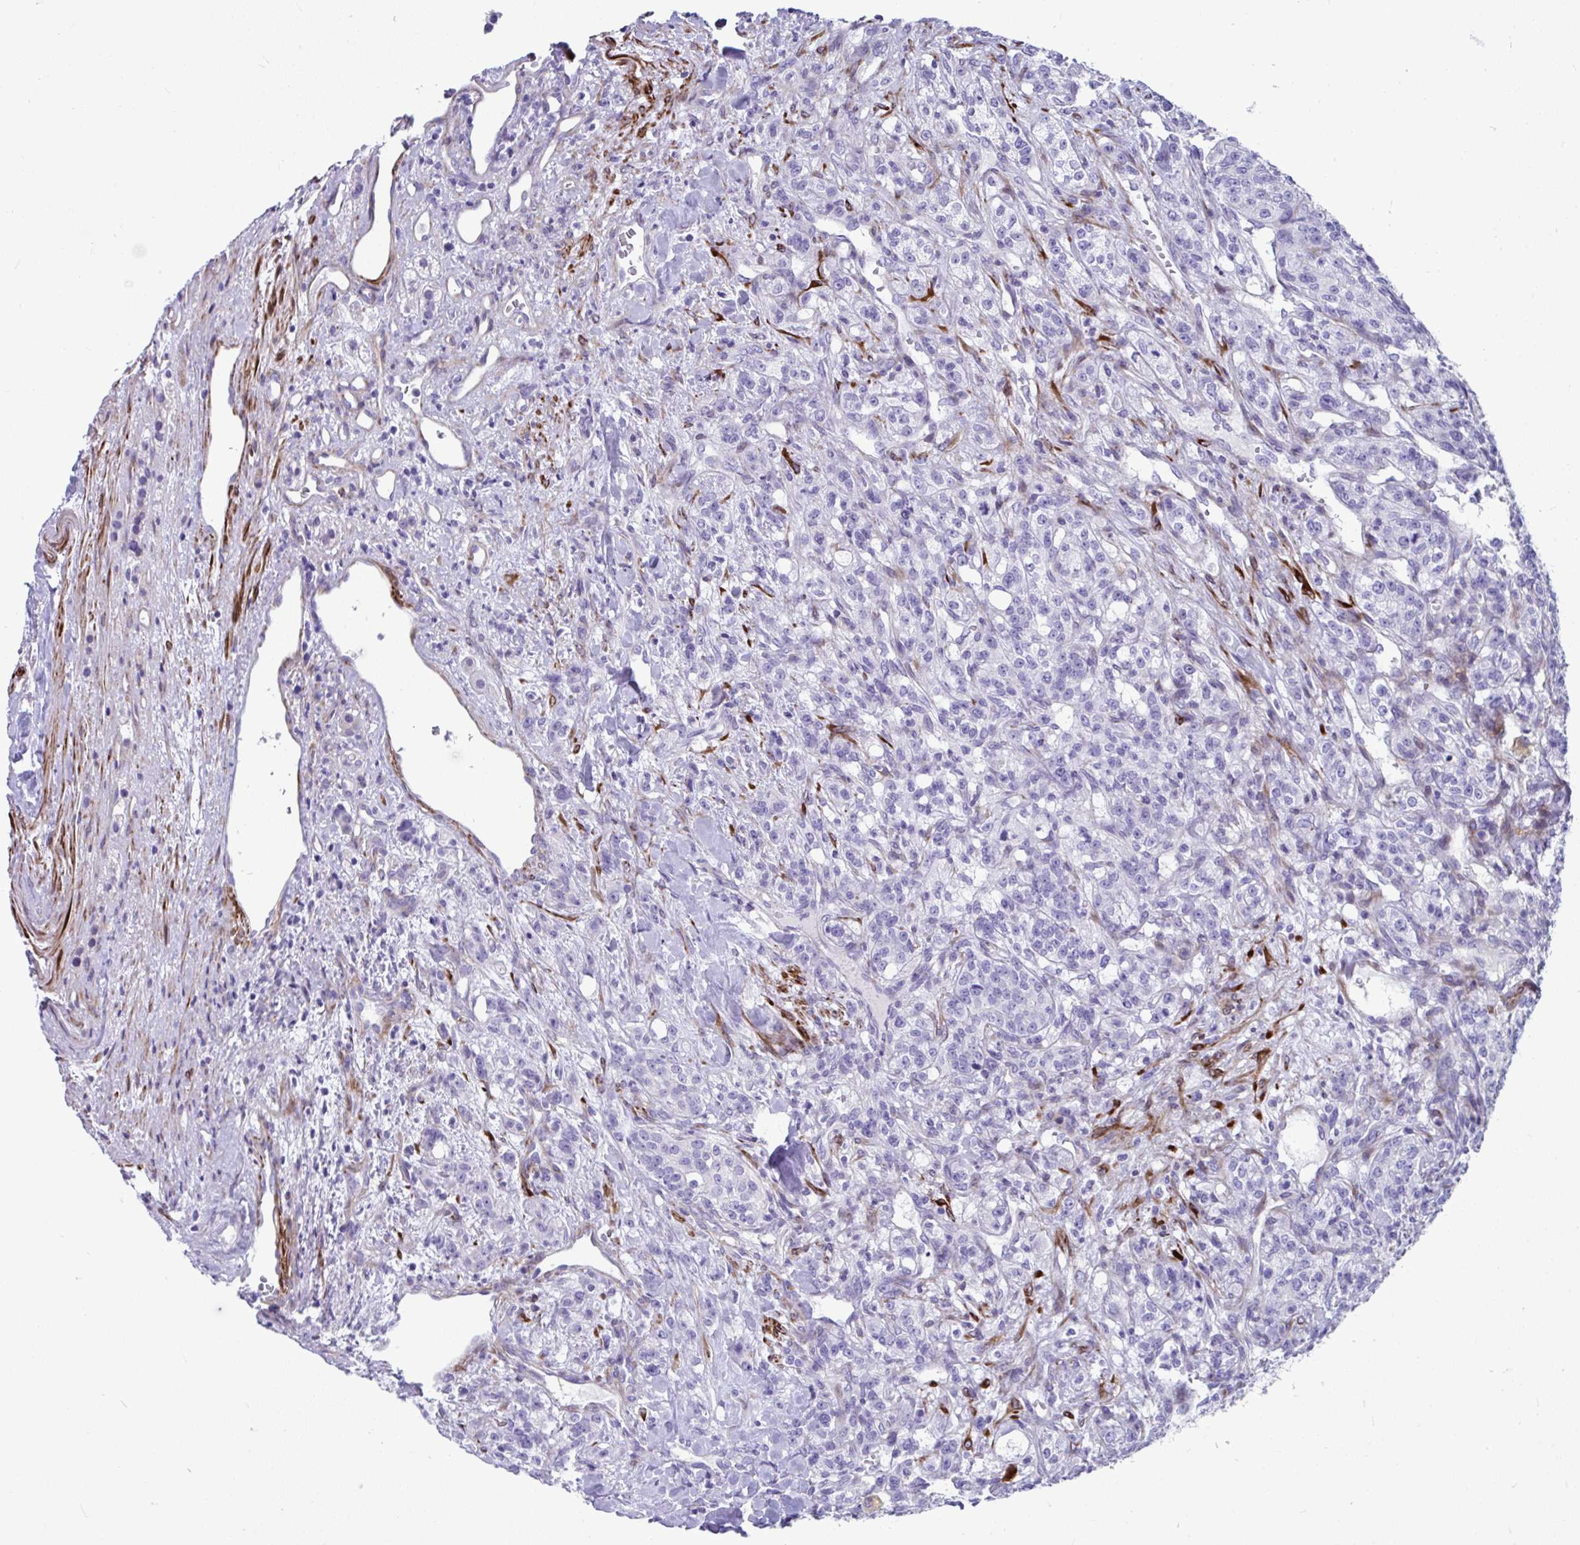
{"staining": {"intensity": "negative", "quantity": "none", "location": "none"}, "tissue": "renal cancer", "cell_type": "Tumor cells", "image_type": "cancer", "snomed": [{"axis": "morphology", "description": "Adenocarcinoma, NOS"}, {"axis": "topography", "description": "Kidney"}], "caption": "Immunohistochemistry (IHC) histopathology image of neoplastic tissue: renal adenocarcinoma stained with DAB (3,3'-diaminobenzidine) reveals no significant protein staining in tumor cells.", "gene": "GRXCR2", "patient": {"sex": "female", "age": 63}}